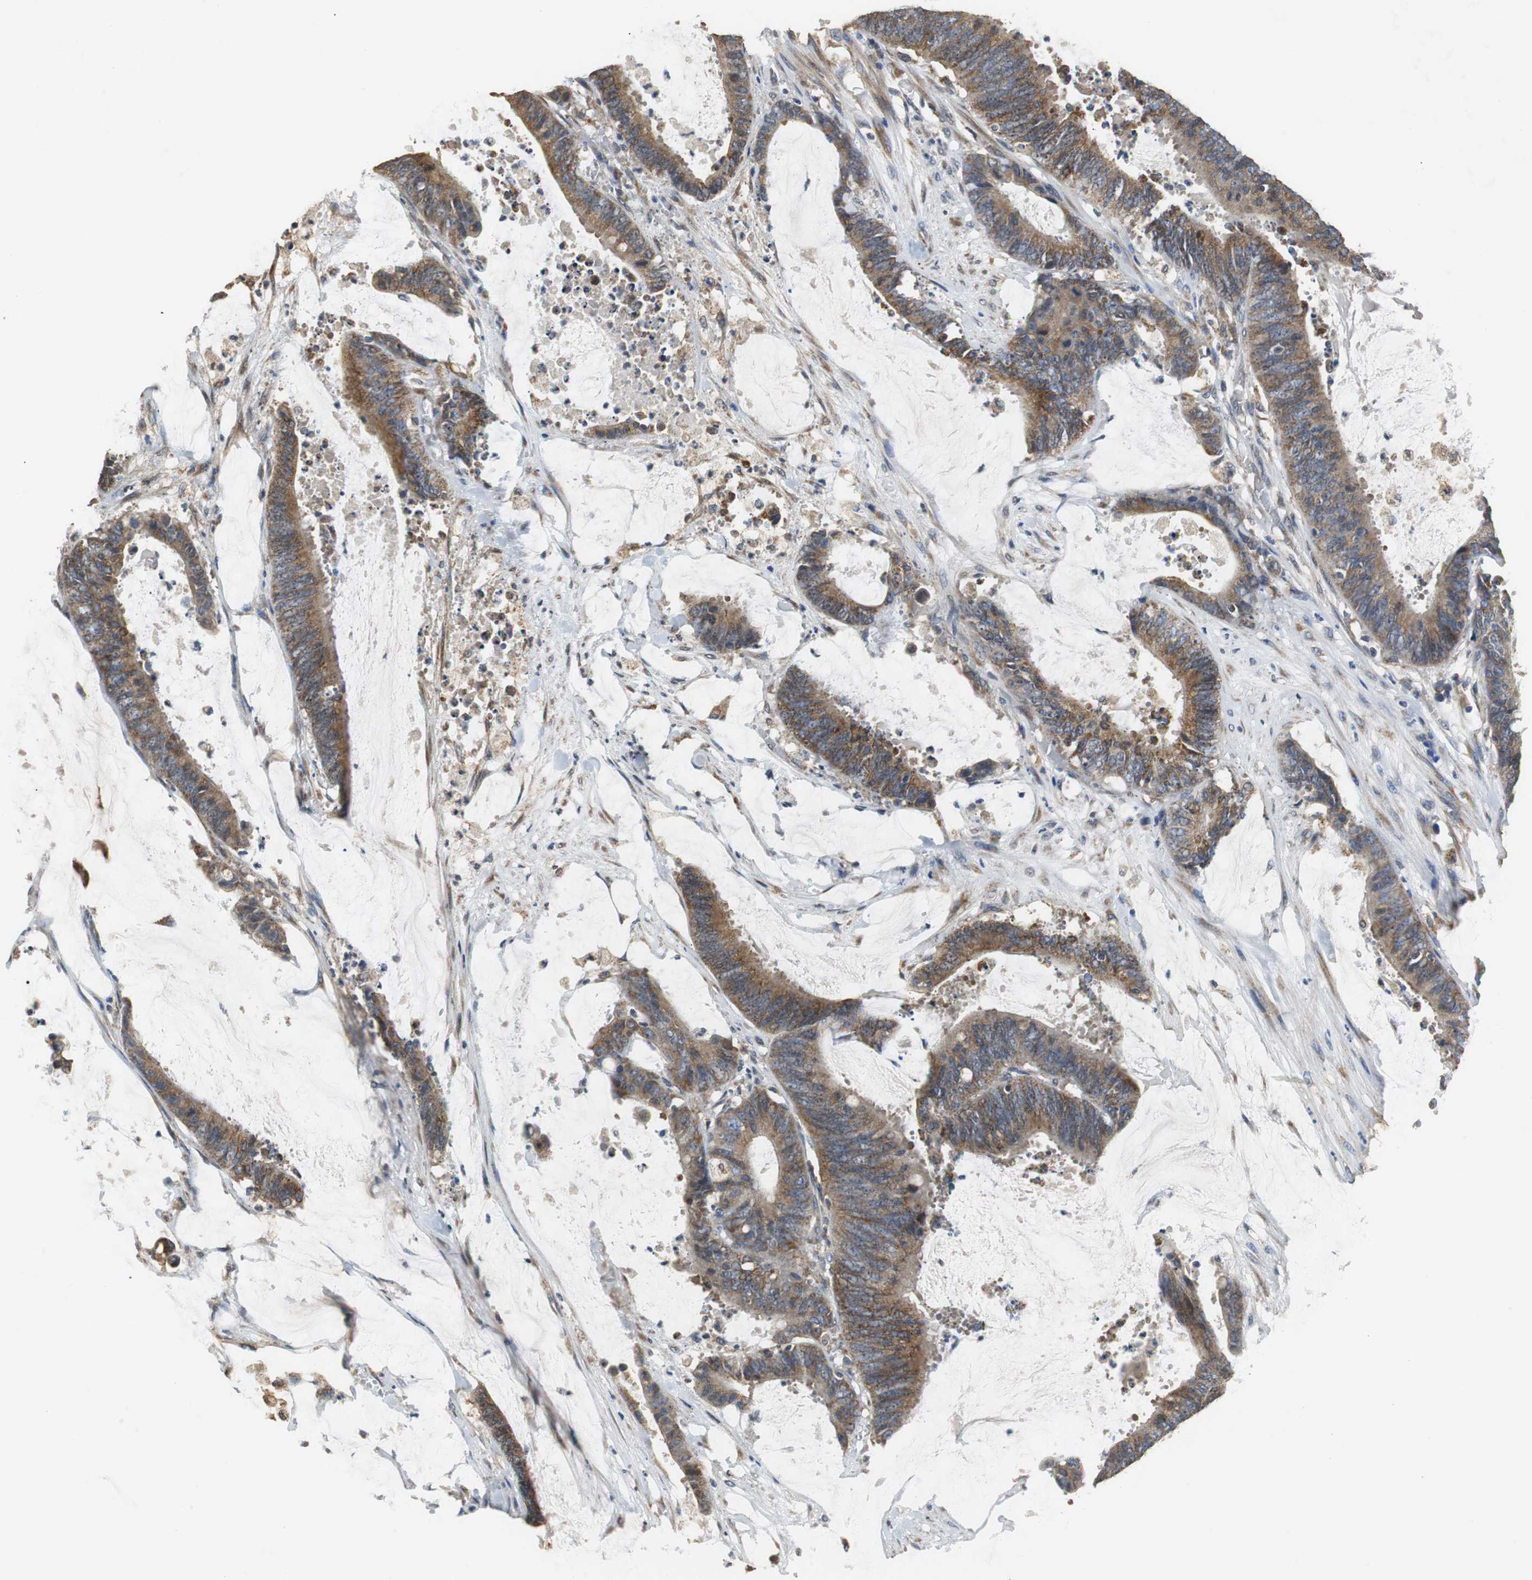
{"staining": {"intensity": "moderate", "quantity": ">75%", "location": "cytoplasmic/membranous"}, "tissue": "colorectal cancer", "cell_type": "Tumor cells", "image_type": "cancer", "snomed": [{"axis": "morphology", "description": "Adenocarcinoma, NOS"}, {"axis": "topography", "description": "Rectum"}], "caption": "Human colorectal cancer (adenocarcinoma) stained with a protein marker demonstrates moderate staining in tumor cells.", "gene": "HMGCL", "patient": {"sex": "female", "age": 66}}